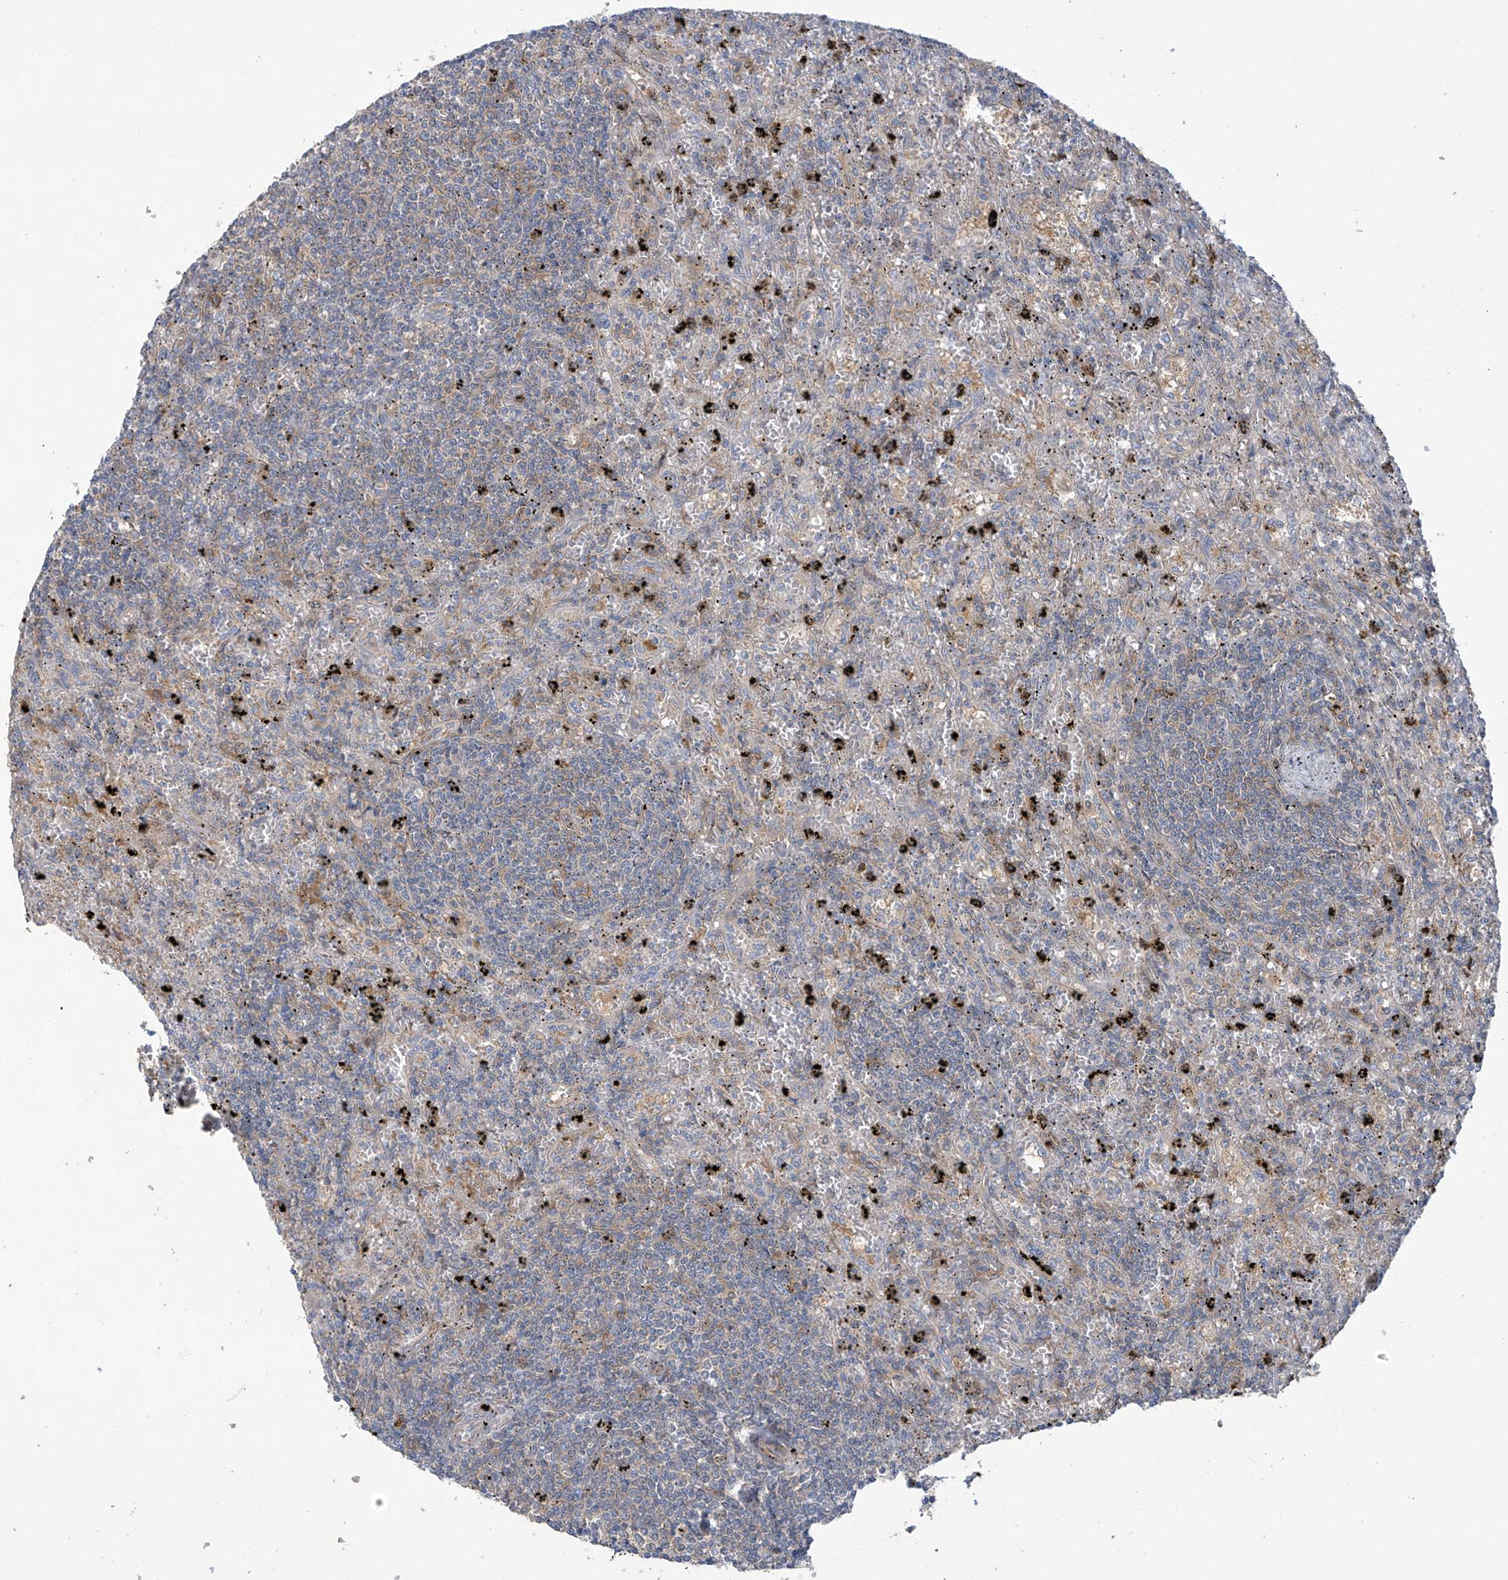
{"staining": {"intensity": "weak", "quantity": "<25%", "location": "cytoplasmic/membranous"}, "tissue": "lymphoma", "cell_type": "Tumor cells", "image_type": "cancer", "snomed": [{"axis": "morphology", "description": "Malignant lymphoma, non-Hodgkin's type, Low grade"}, {"axis": "topography", "description": "Spleen"}], "caption": "There is no significant staining in tumor cells of lymphoma.", "gene": "ADI1", "patient": {"sex": "male", "age": 76}}